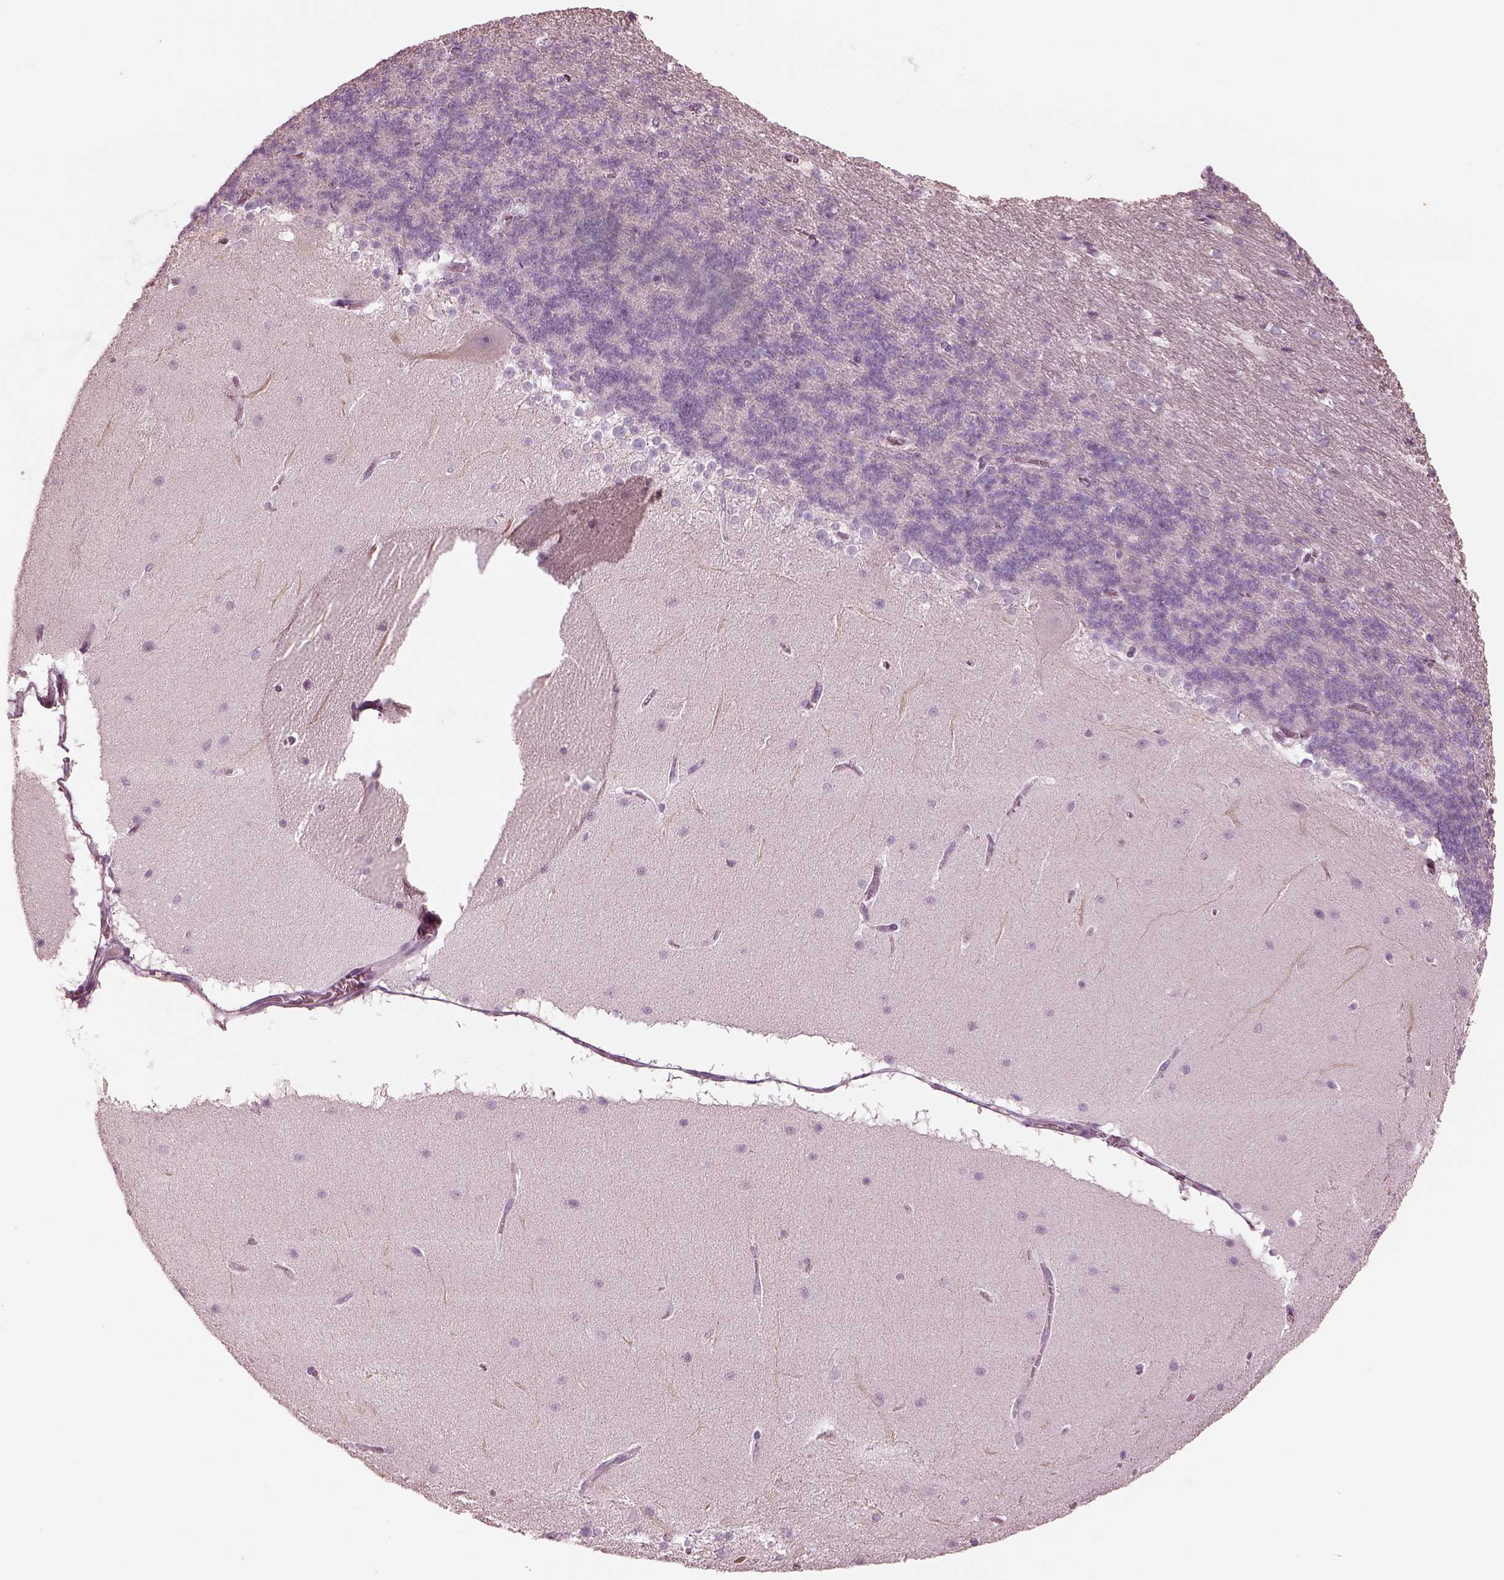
{"staining": {"intensity": "negative", "quantity": "none", "location": "none"}, "tissue": "cerebellum", "cell_type": "Cells in granular layer", "image_type": "normal", "snomed": [{"axis": "morphology", "description": "Normal tissue, NOS"}, {"axis": "topography", "description": "Cerebellum"}], "caption": "Cells in granular layer are negative for protein expression in normal human cerebellum. Nuclei are stained in blue.", "gene": "RSPH9", "patient": {"sex": "female", "age": 19}}